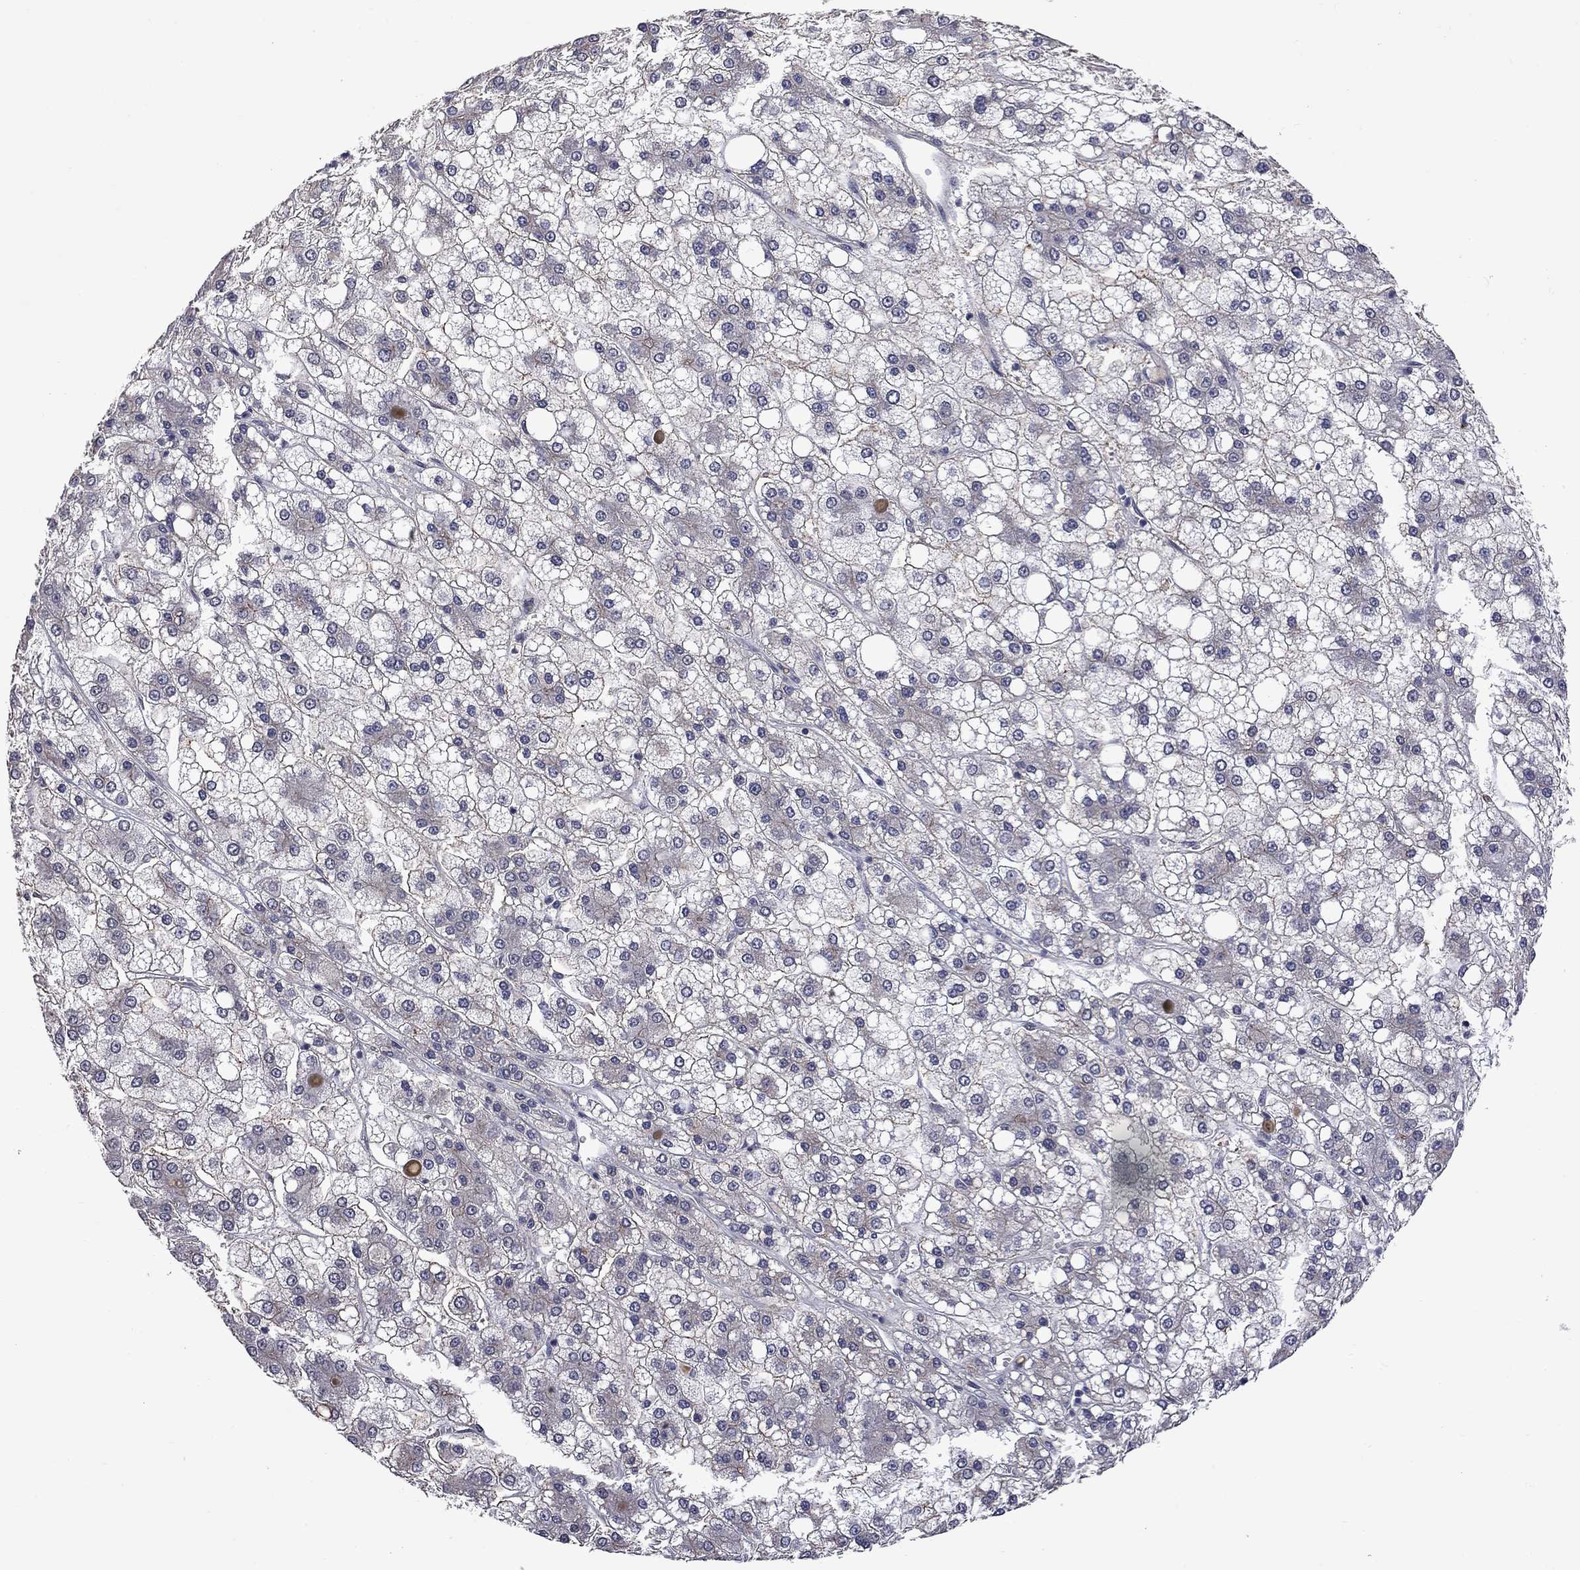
{"staining": {"intensity": "negative", "quantity": "none", "location": "none"}, "tissue": "liver cancer", "cell_type": "Tumor cells", "image_type": "cancer", "snomed": [{"axis": "morphology", "description": "Carcinoma, Hepatocellular, NOS"}, {"axis": "topography", "description": "Liver"}], "caption": "Liver cancer (hepatocellular carcinoma) stained for a protein using immunohistochemistry (IHC) demonstrates no expression tumor cells.", "gene": "FABP12", "patient": {"sex": "male", "age": 73}}